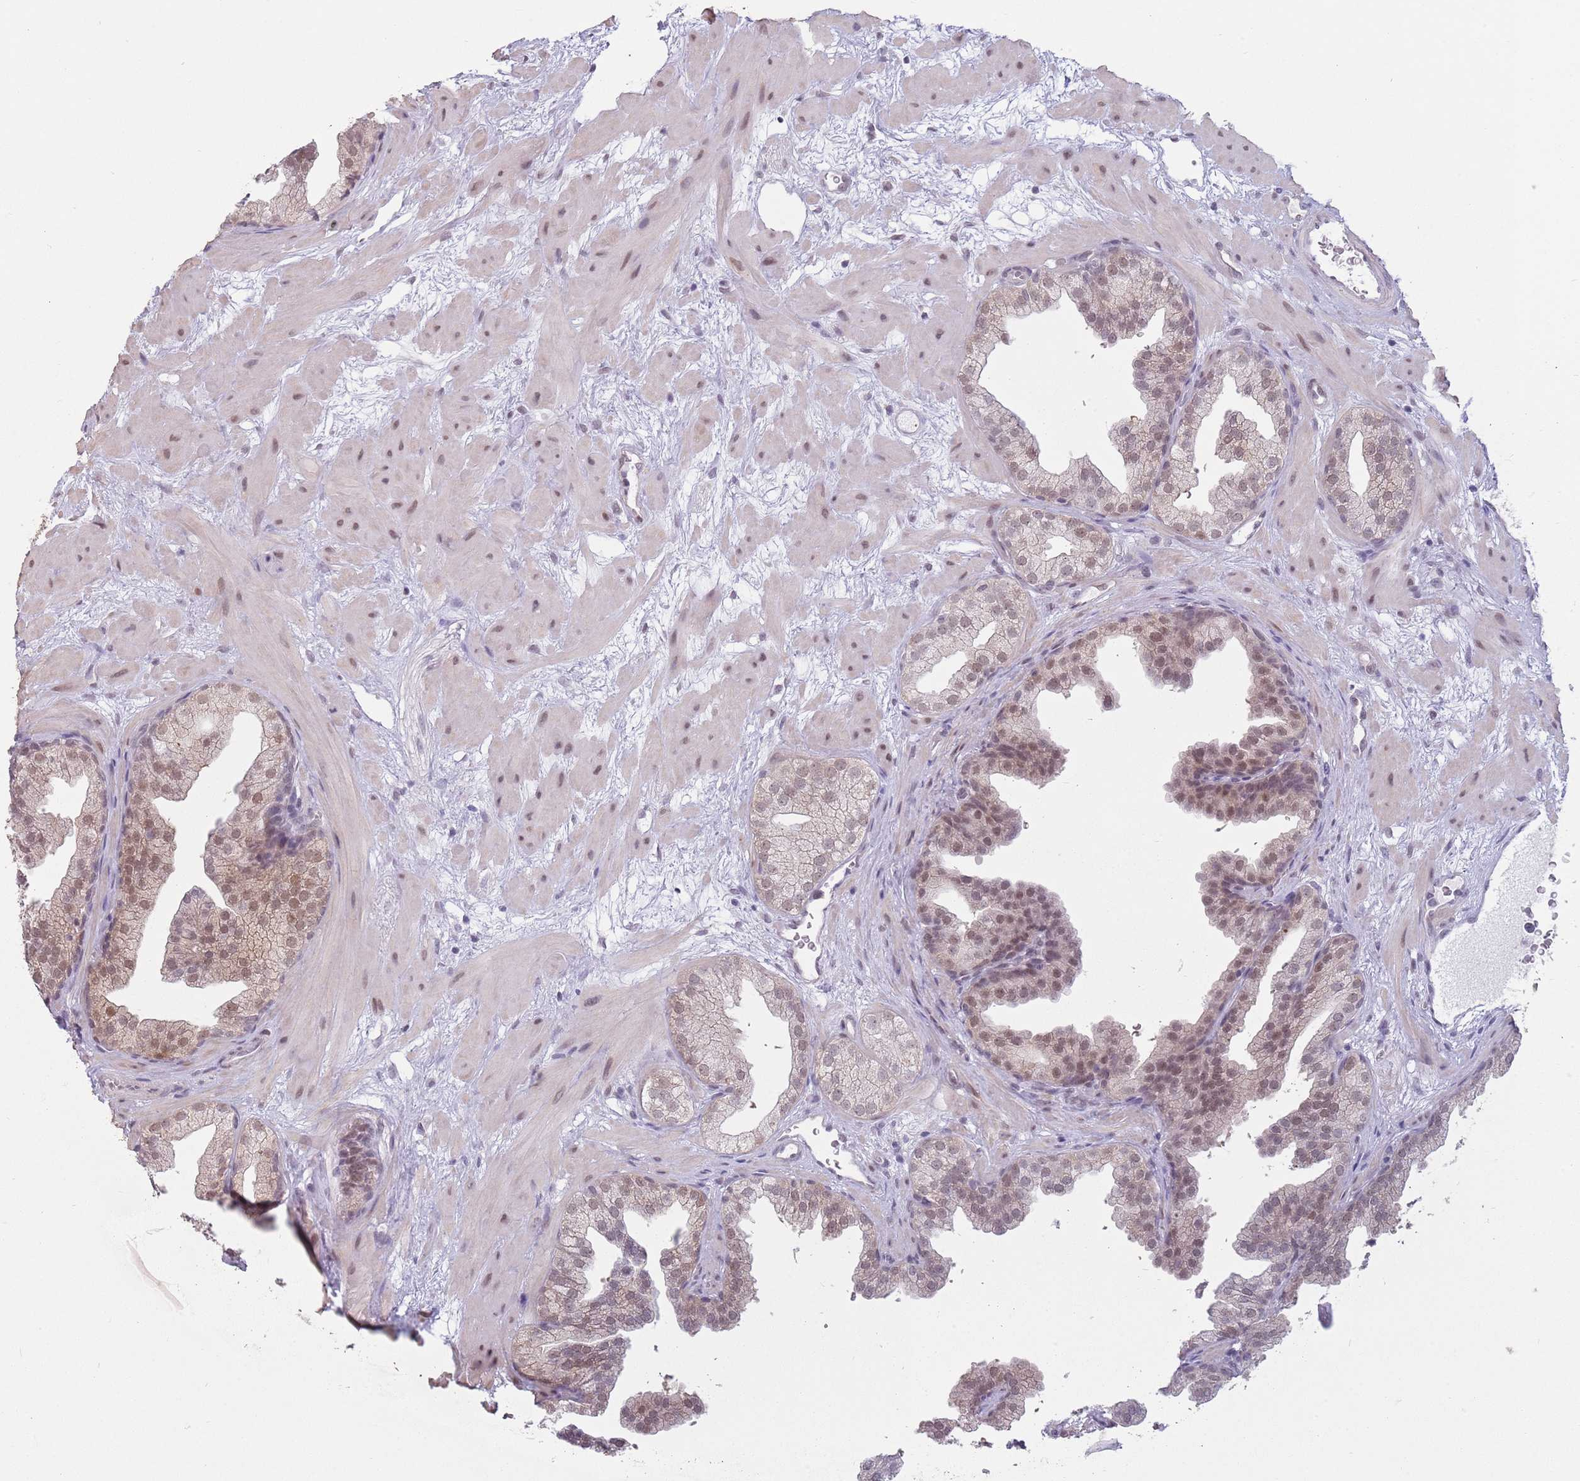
{"staining": {"intensity": "moderate", "quantity": "25%-75%", "location": "cytoplasmic/membranous,nuclear"}, "tissue": "prostate", "cell_type": "Glandular cells", "image_type": "normal", "snomed": [{"axis": "morphology", "description": "Normal tissue, NOS"}, {"axis": "topography", "description": "Prostate"}], "caption": "Moderate cytoplasmic/membranous,nuclear staining is appreciated in about 25%-75% of glandular cells in benign prostate. (brown staining indicates protein expression, while blue staining denotes nuclei).", "gene": "ZNF574", "patient": {"sex": "male", "age": 37}}